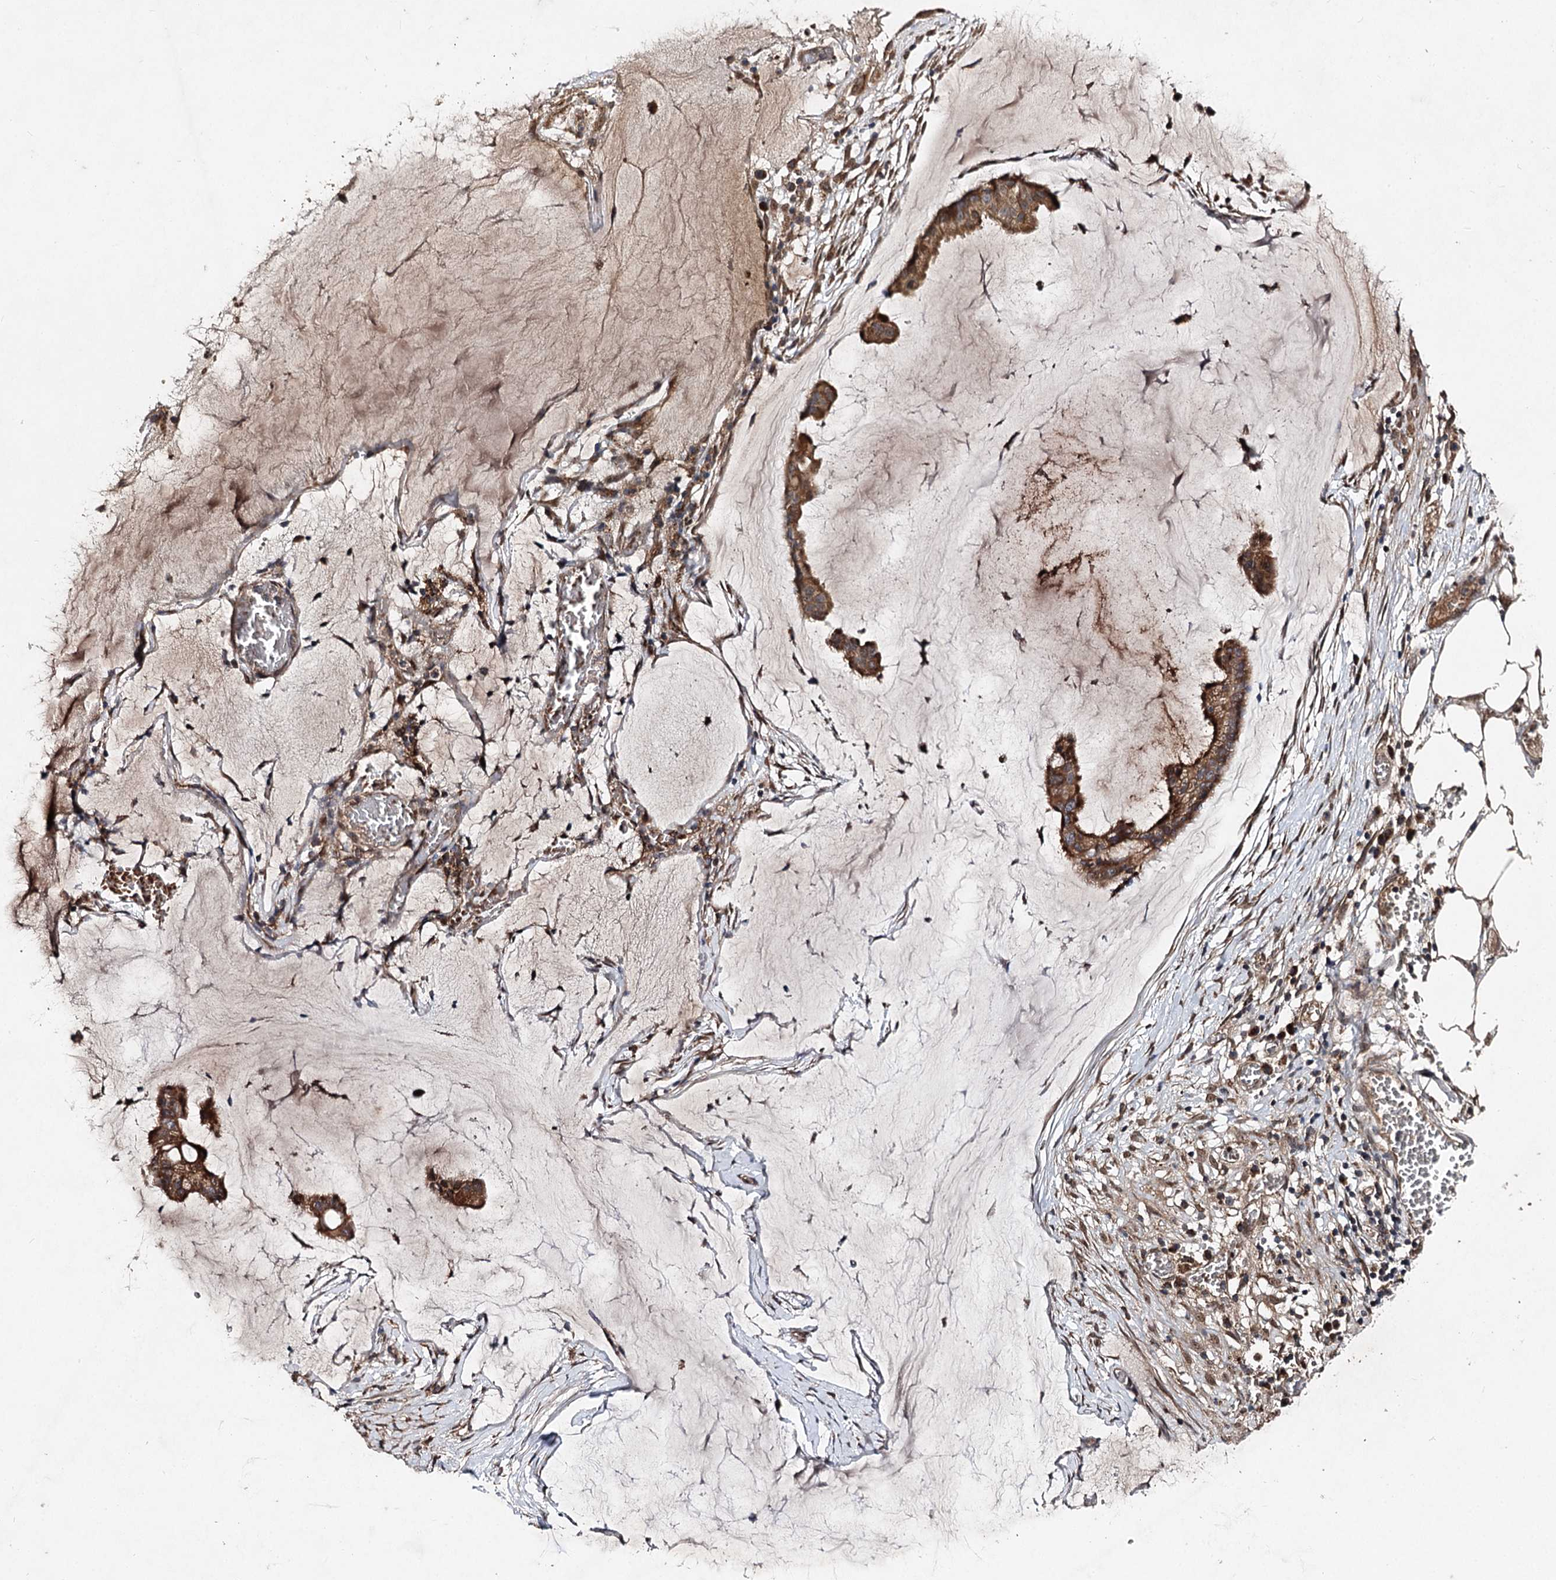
{"staining": {"intensity": "strong", "quantity": ">75%", "location": "cytoplasmic/membranous"}, "tissue": "ovarian cancer", "cell_type": "Tumor cells", "image_type": "cancer", "snomed": [{"axis": "morphology", "description": "Cystadenocarcinoma, mucinous, NOS"}, {"axis": "topography", "description": "Ovary"}], "caption": "A brown stain highlights strong cytoplasmic/membranous expression of a protein in human ovarian cancer (mucinous cystadenocarcinoma) tumor cells. (DAB (3,3'-diaminobenzidine) = brown stain, brightfield microscopy at high magnification).", "gene": "MSANTD2", "patient": {"sex": "female", "age": 73}}